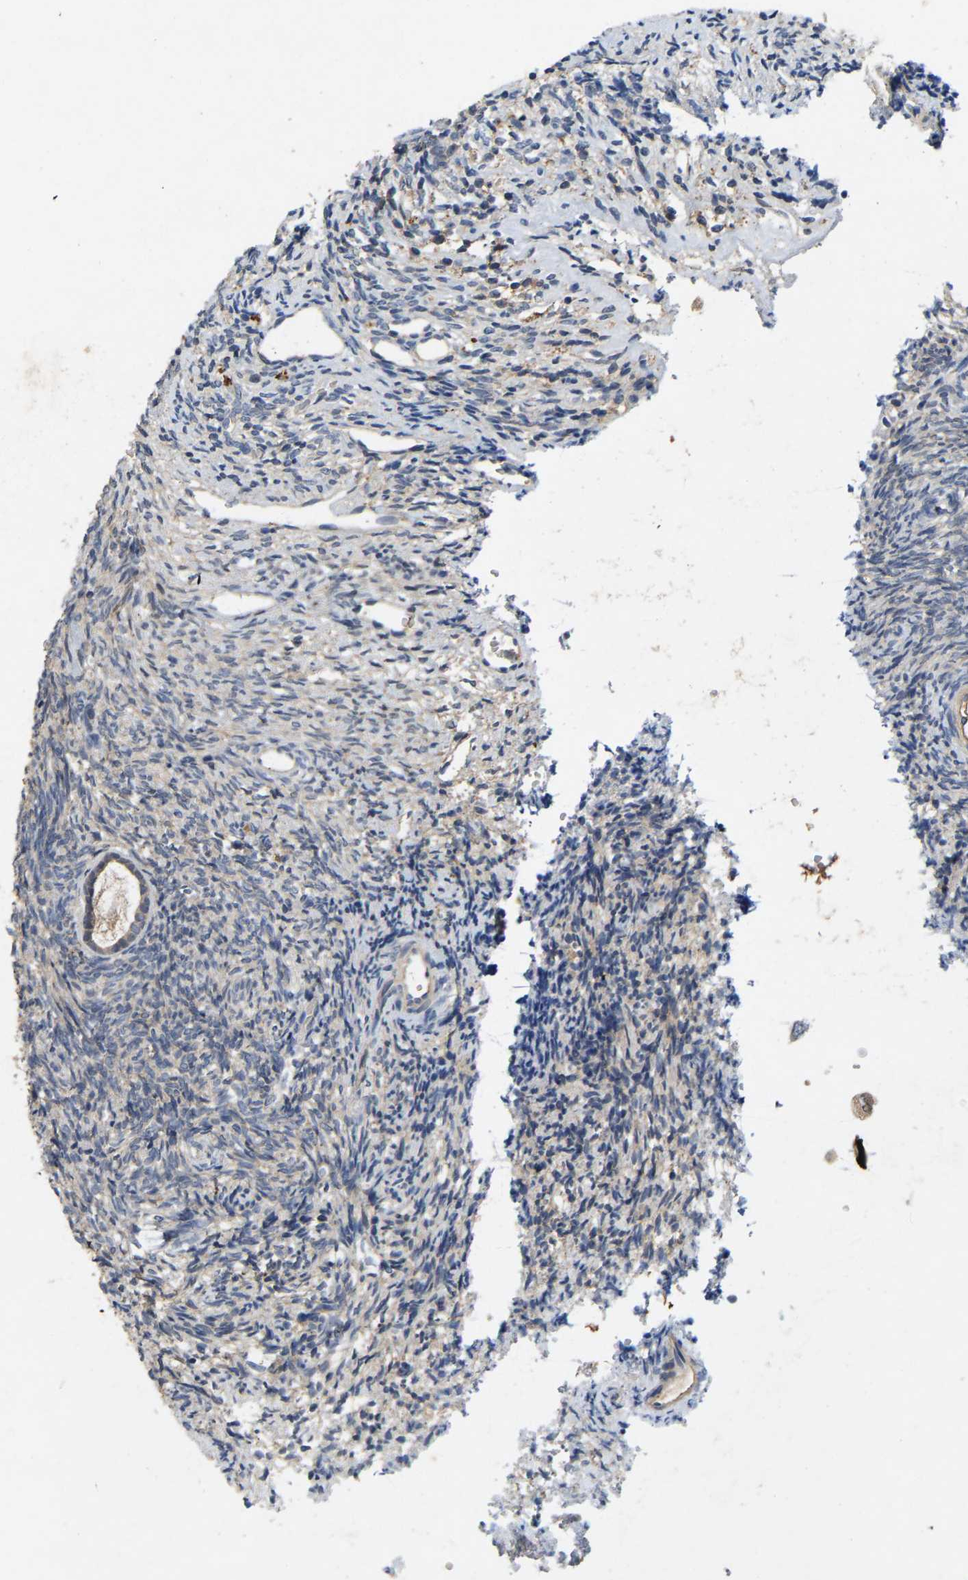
{"staining": {"intensity": "weak", "quantity": "25%-75%", "location": "cytoplasmic/membranous"}, "tissue": "ovary", "cell_type": "Follicle cells", "image_type": "normal", "snomed": [{"axis": "morphology", "description": "Normal tissue, NOS"}, {"axis": "topography", "description": "Ovary"}], "caption": "Immunohistochemistry of benign human ovary exhibits low levels of weak cytoplasmic/membranous positivity in about 25%-75% of follicle cells.", "gene": "LPAR2", "patient": {"sex": "female", "age": 41}}